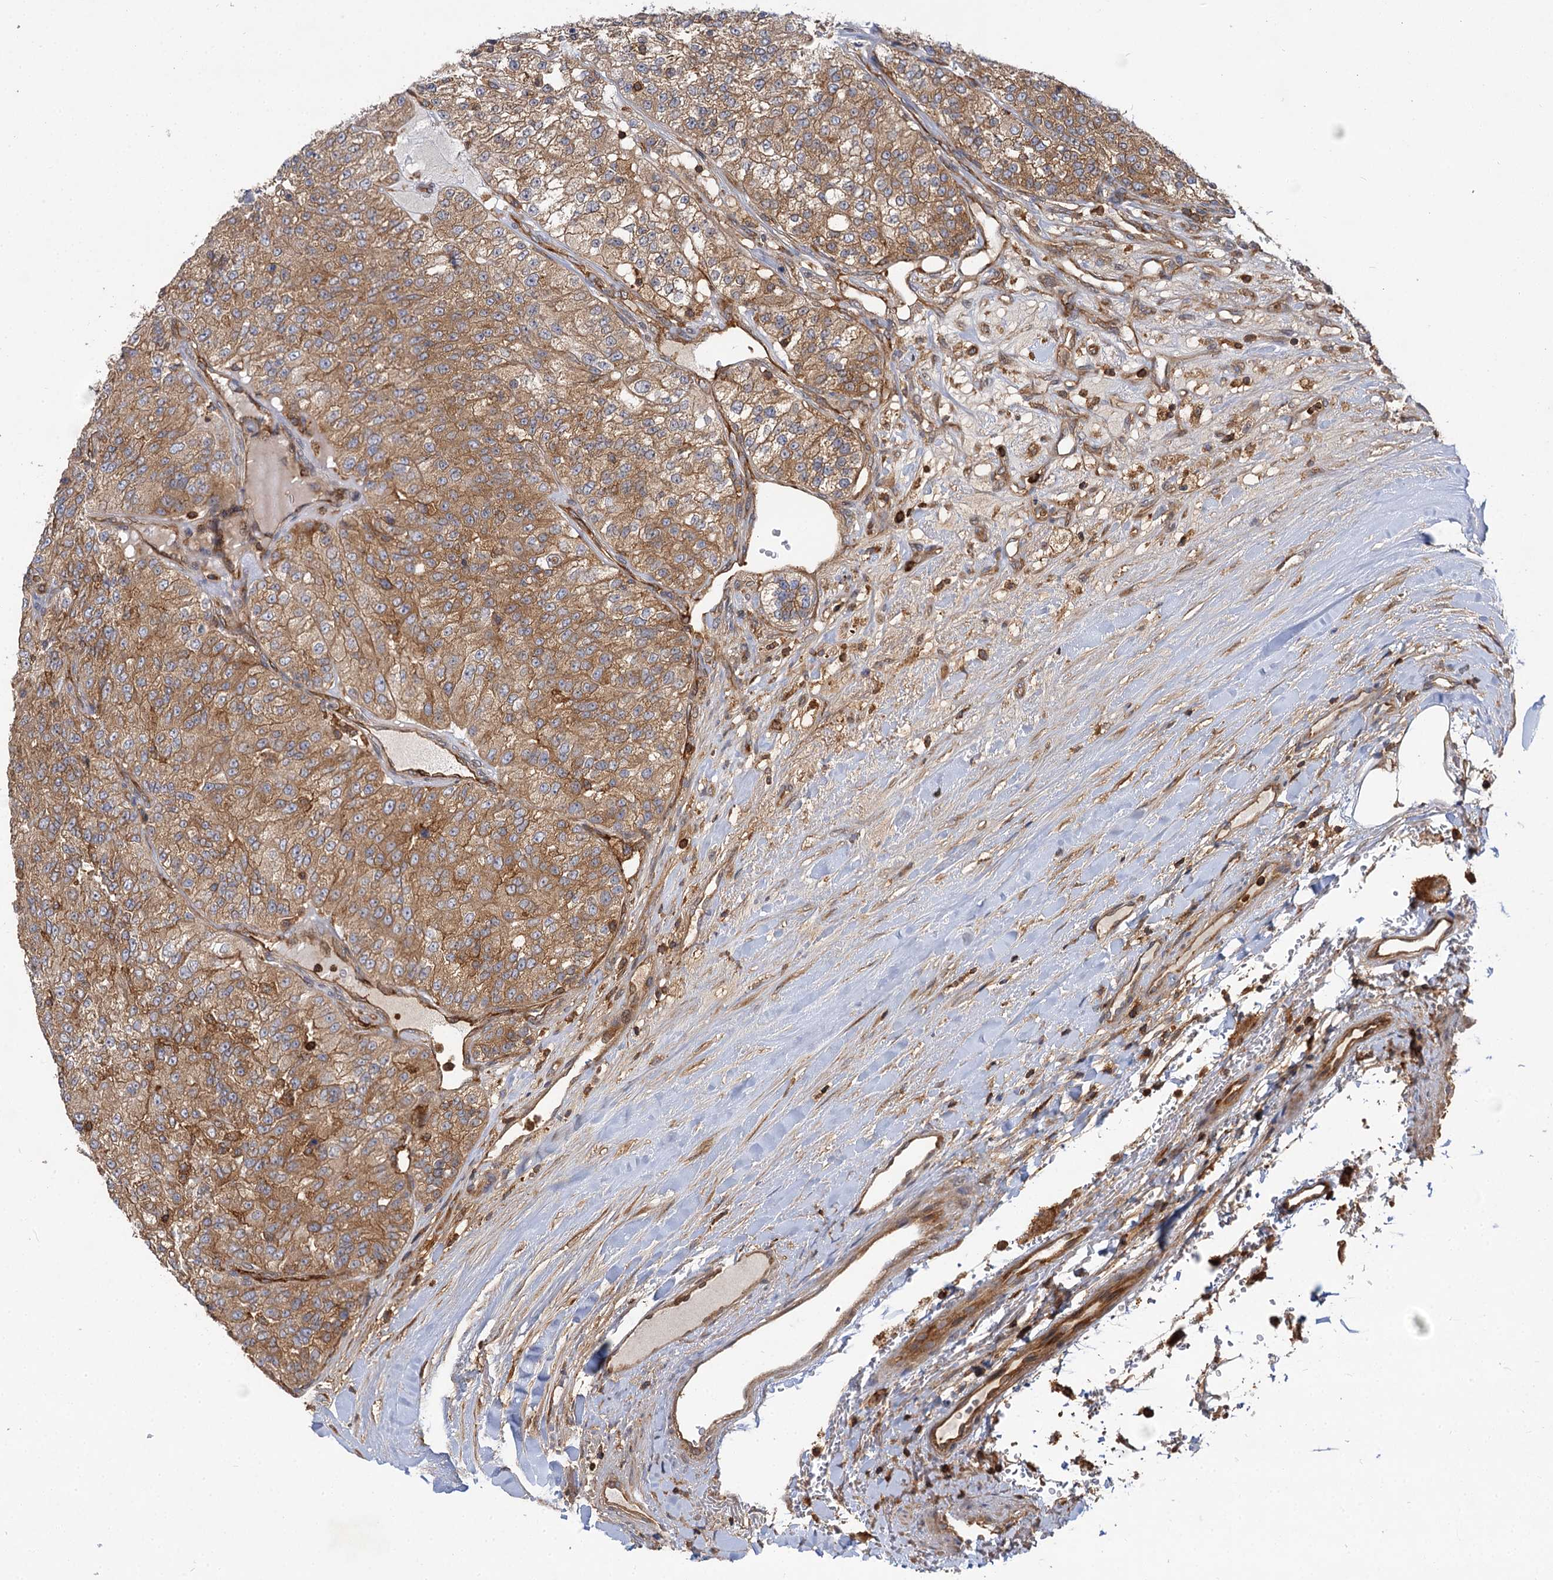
{"staining": {"intensity": "moderate", "quantity": ">75%", "location": "cytoplasmic/membranous"}, "tissue": "renal cancer", "cell_type": "Tumor cells", "image_type": "cancer", "snomed": [{"axis": "morphology", "description": "Adenocarcinoma, NOS"}, {"axis": "topography", "description": "Kidney"}], "caption": "High-magnification brightfield microscopy of renal cancer (adenocarcinoma) stained with DAB (brown) and counterstained with hematoxylin (blue). tumor cells exhibit moderate cytoplasmic/membranous expression is present in approximately>75% of cells. The protein of interest is stained brown, and the nuclei are stained in blue (DAB (3,3'-diaminobenzidine) IHC with brightfield microscopy, high magnification).", "gene": "PACS1", "patient": {"sex": "female", "age": 63}}